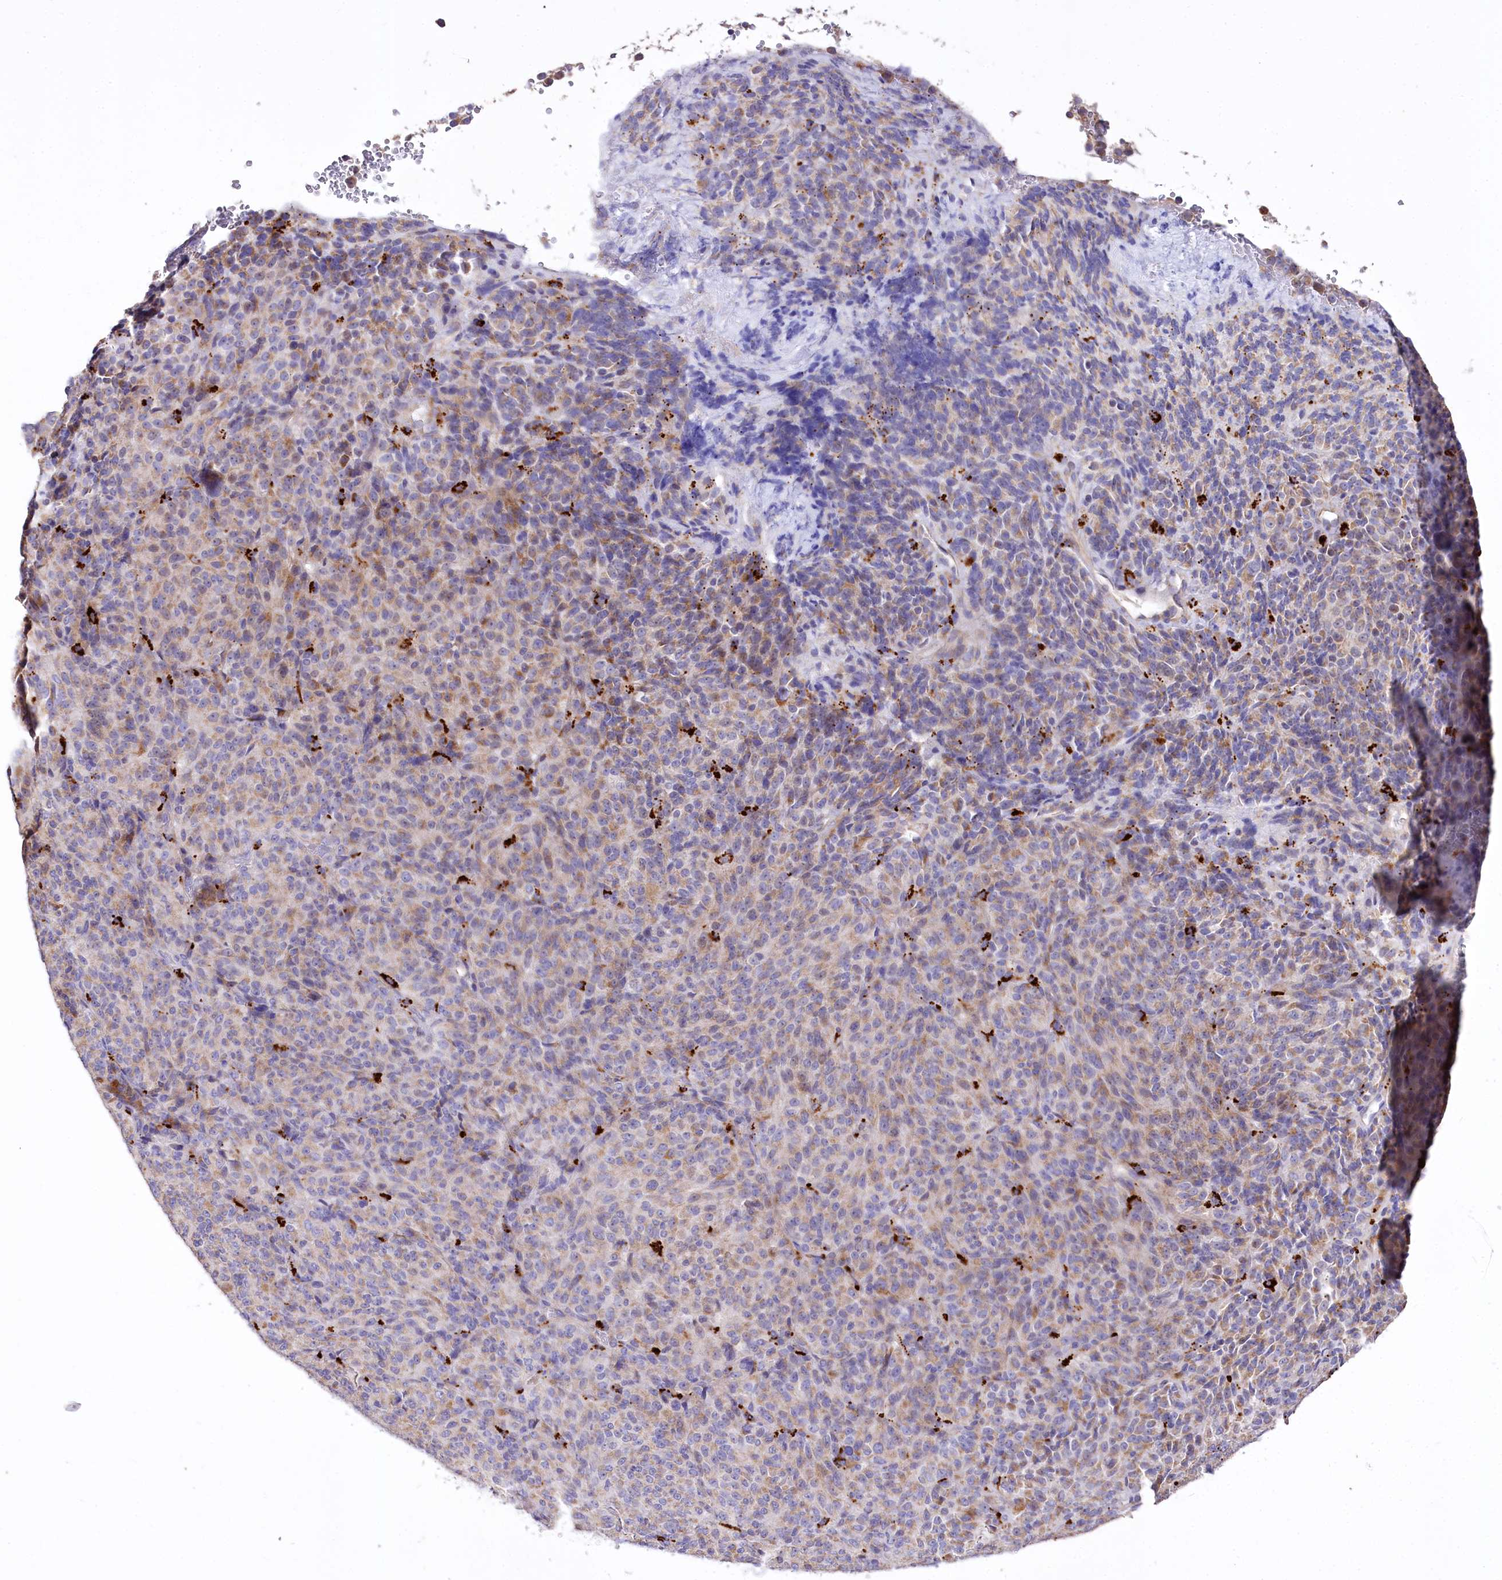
{"staining": {"intensity": "weak", "quantity": "25%-75%", "location": "cytoplasmic/membranous"}, "tissue": "melanoma", "cell_type": "Tumor cells", "image_type": "cancer", "snomed": [{"axis": "morphology", "description": "Malignant melanoma, Metastatic site"}, {"axis": "topography", "description": "Brain"}], "caption": "Human malignant melanoma (metastatic site) stained for a protein (brown) exhibits weak cytoplasmic/membranous positive positivity in about 25%-75% of tumor cells.", "gene": "PTER", "patient": {"sex": "female", "age": 56}}